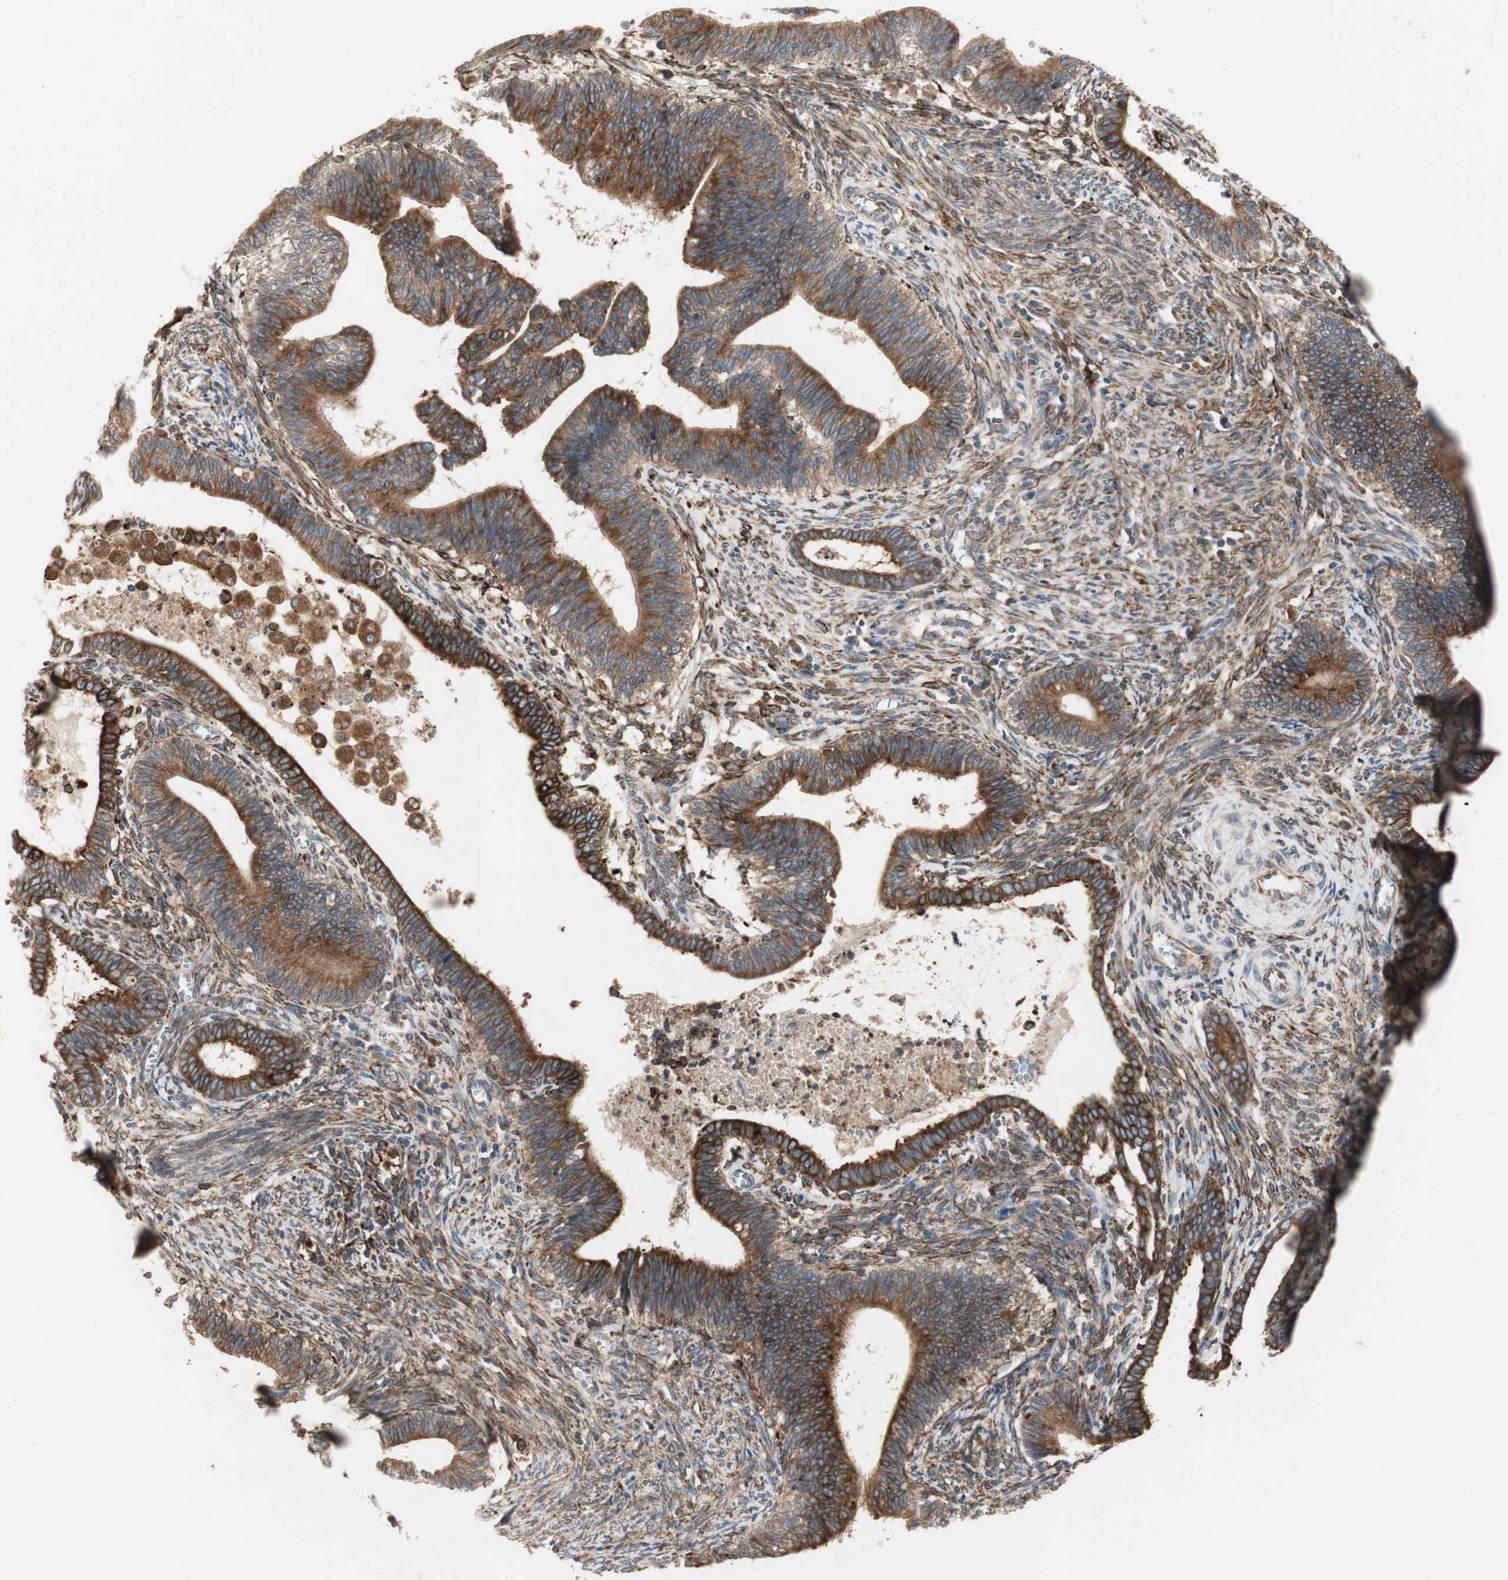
{"staining": {"intensity": "strong", "quantity": ">75%", "location": "cytoplasmic/membranous"}, "tissue": "cervical cancer", "cell_type": "Tumor cells", "image_type": "cancer", "snomed": [{"axis": "morphology", "description": "Adenocarcinoma, NOS"}, {"axis": "topography", "description": "Cervix"}], "caption": "Protein expression analysis of human cervical cancer reveals strong cytoplasmic/membranous staining in approximately >75% of tumor cells.", "gene": "H6PD", "patient": {"sex": "female", "age": 44}}